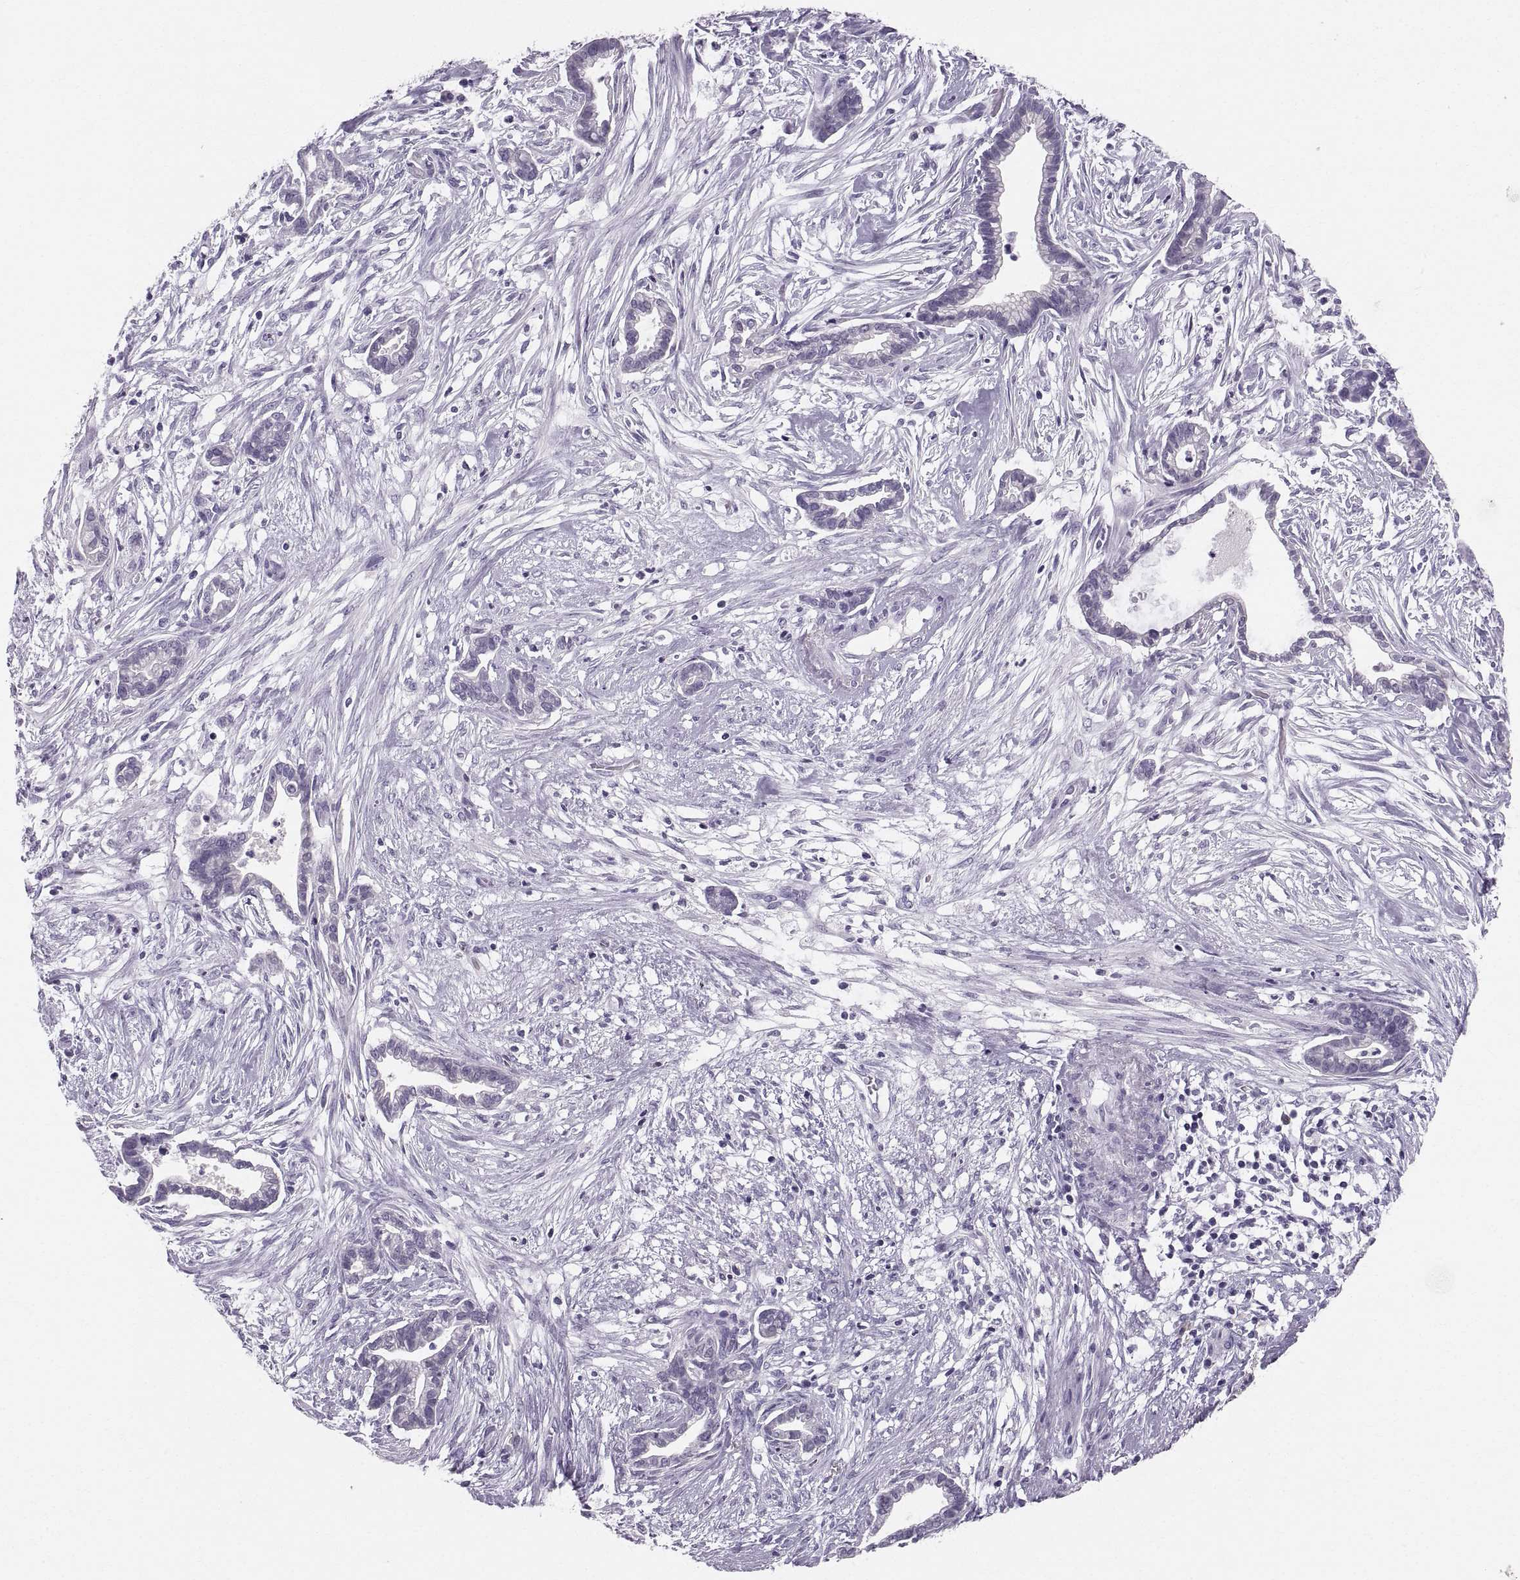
{"staining": {"intensity": "negative", "quantity": "none", "location": "none"}, "tissue": "cervical cancer", "cell_type": "Tumor cells", "image_type": "cancer", "snomed": [{"axis": "morphology", "description": "Adenocarcinoma, NOS"}, {"axis": "topography", "description": "Cervix"}], "caption": "High power microscopy image of an immunohistochemistry histopathology image of cervical cancer (adenocarcinoma), revealing no significant positivity in tumor cells.", "gene": "SLC22A6", "patient": {"sex": "female", "age": 62}}